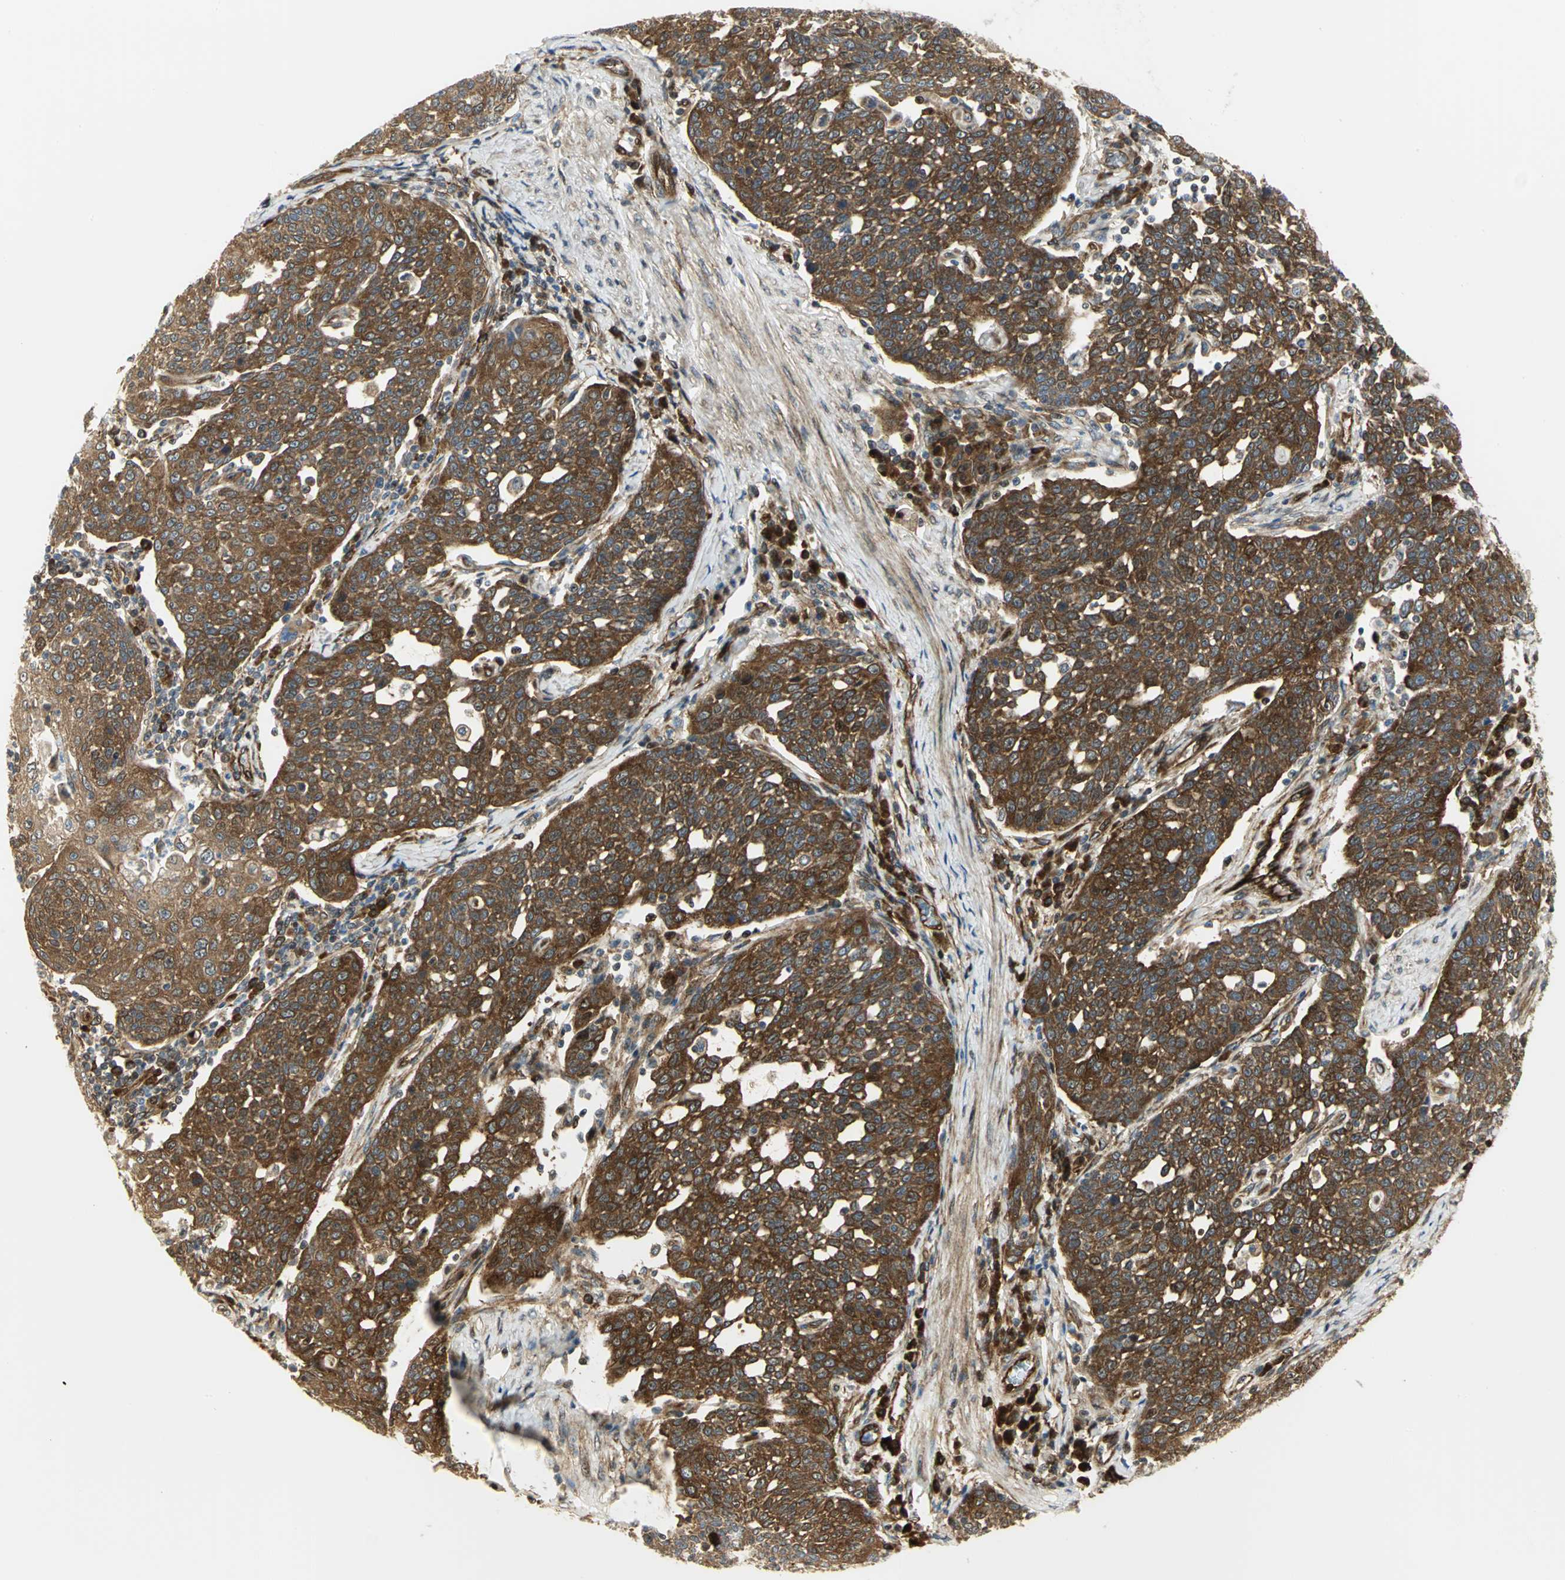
{"staining": {"intensity": "strong", "quantity": ">75%", "location": "cytoplasmic/membranous"}, "tissue": "cervical cancer", "cell_type": "Tumor cells", "image_type": "cancer", "snomed": [{"axis": "morphology", "description": "Squamous cell carcinoma, NOS"}, {"axis": "topography", "description": "Cervix"}], "caption": "Protein analysis of cervical squamous cell carcinoma tissue reveals strong cytoplasmic/membranous positivity in about >75% of tumor cells.", "gene": "EEA1", "patient": {"sex": "female", "age": 34}}